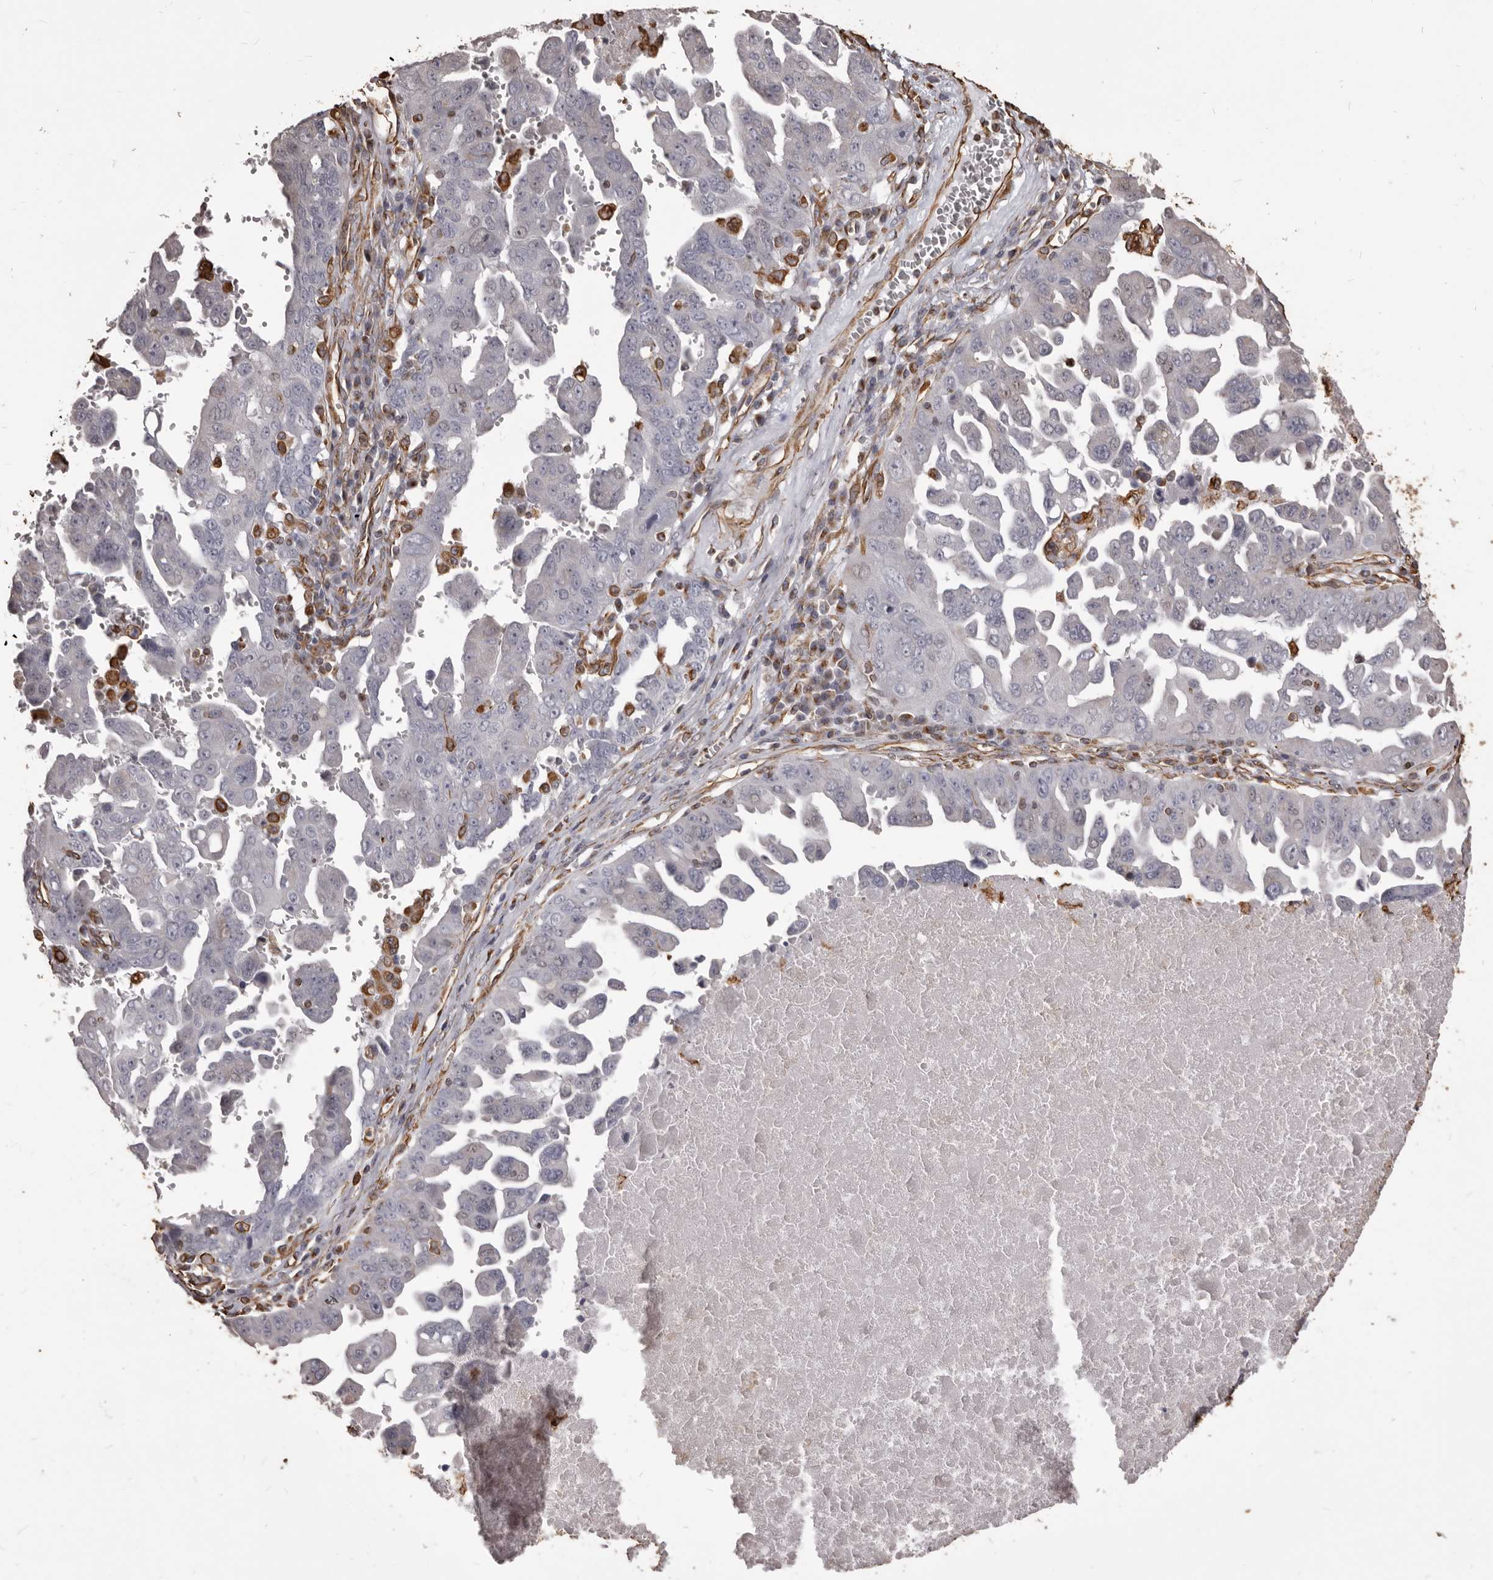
{"staining": {"intensity": "negative", "quantity": "none", "location": "none"}, "tissue": "ovarian cancer", "cell_type": "Tumor cells", "image_type": "cancer", "snomed": [{"axis": "morphology", "description": "Carcinoma, endometroid"}, {"axis": "topography", "description": "Ovary"}], "caption": "A photomicrograph of human ovarian endometroid carcinoma is negative for staining in tumor cells.", "gene": "MTURN", "patient": {"sex": "female", "age": 62}}